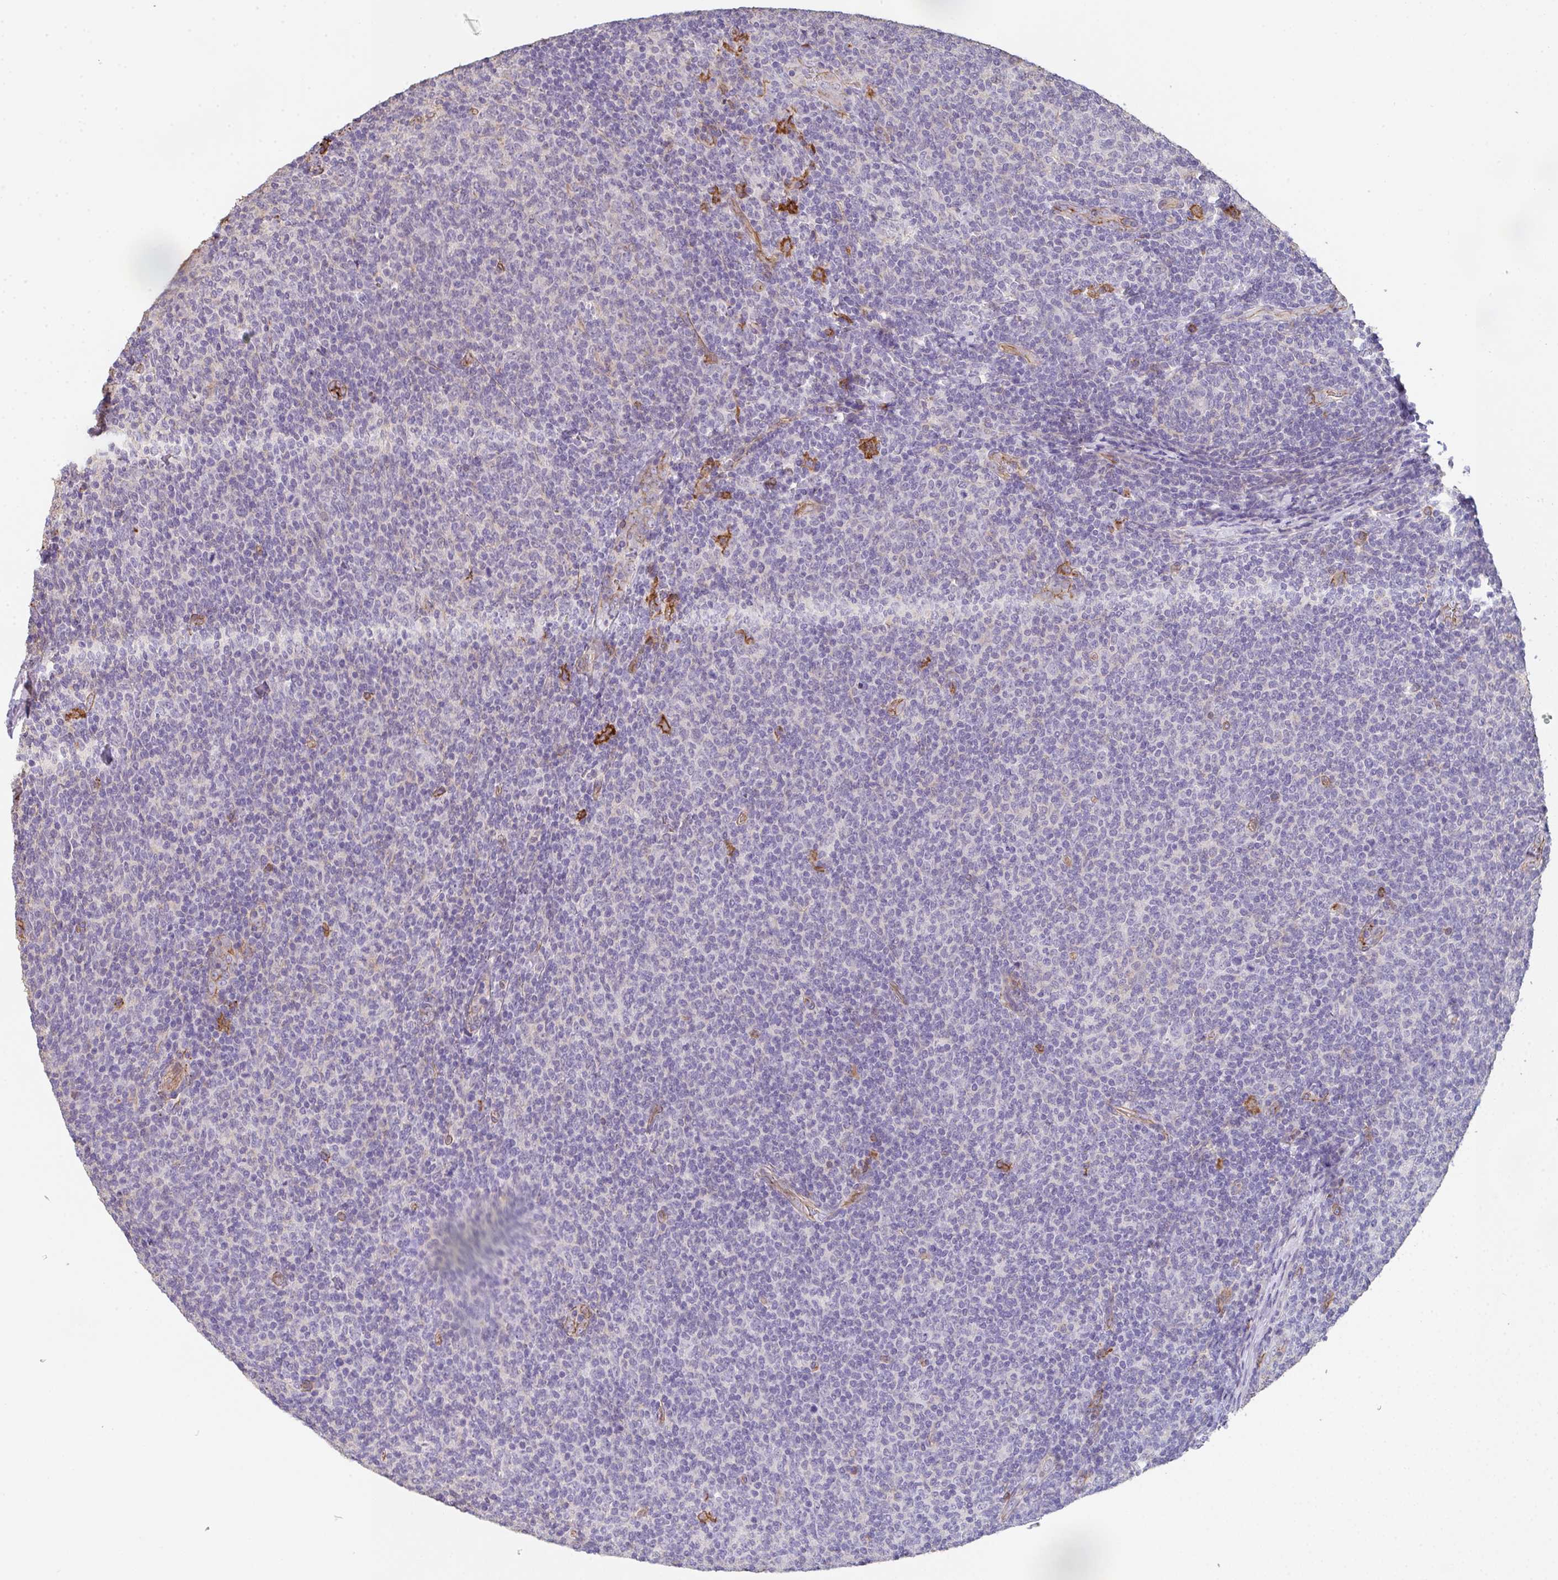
{"staining": {"intensity": "negative", "quantity": "none", "location": "none"}, "tissue": "lymphoma", "cell_type": "Tumor cells", "image_type": "cancer", "snomed": [{"axis": "morphology", "description": "Malignant lymphoma, non-Hodgkin's type, Low grade"}, {"axis": "topography", "description": "Lymph node"}], "caption": "Immunohistochemical staining of human lymphoma shows no significant expression in tumor cells.", "gene": "DBN1", "patient": {"sex": "male", "age": 52}}